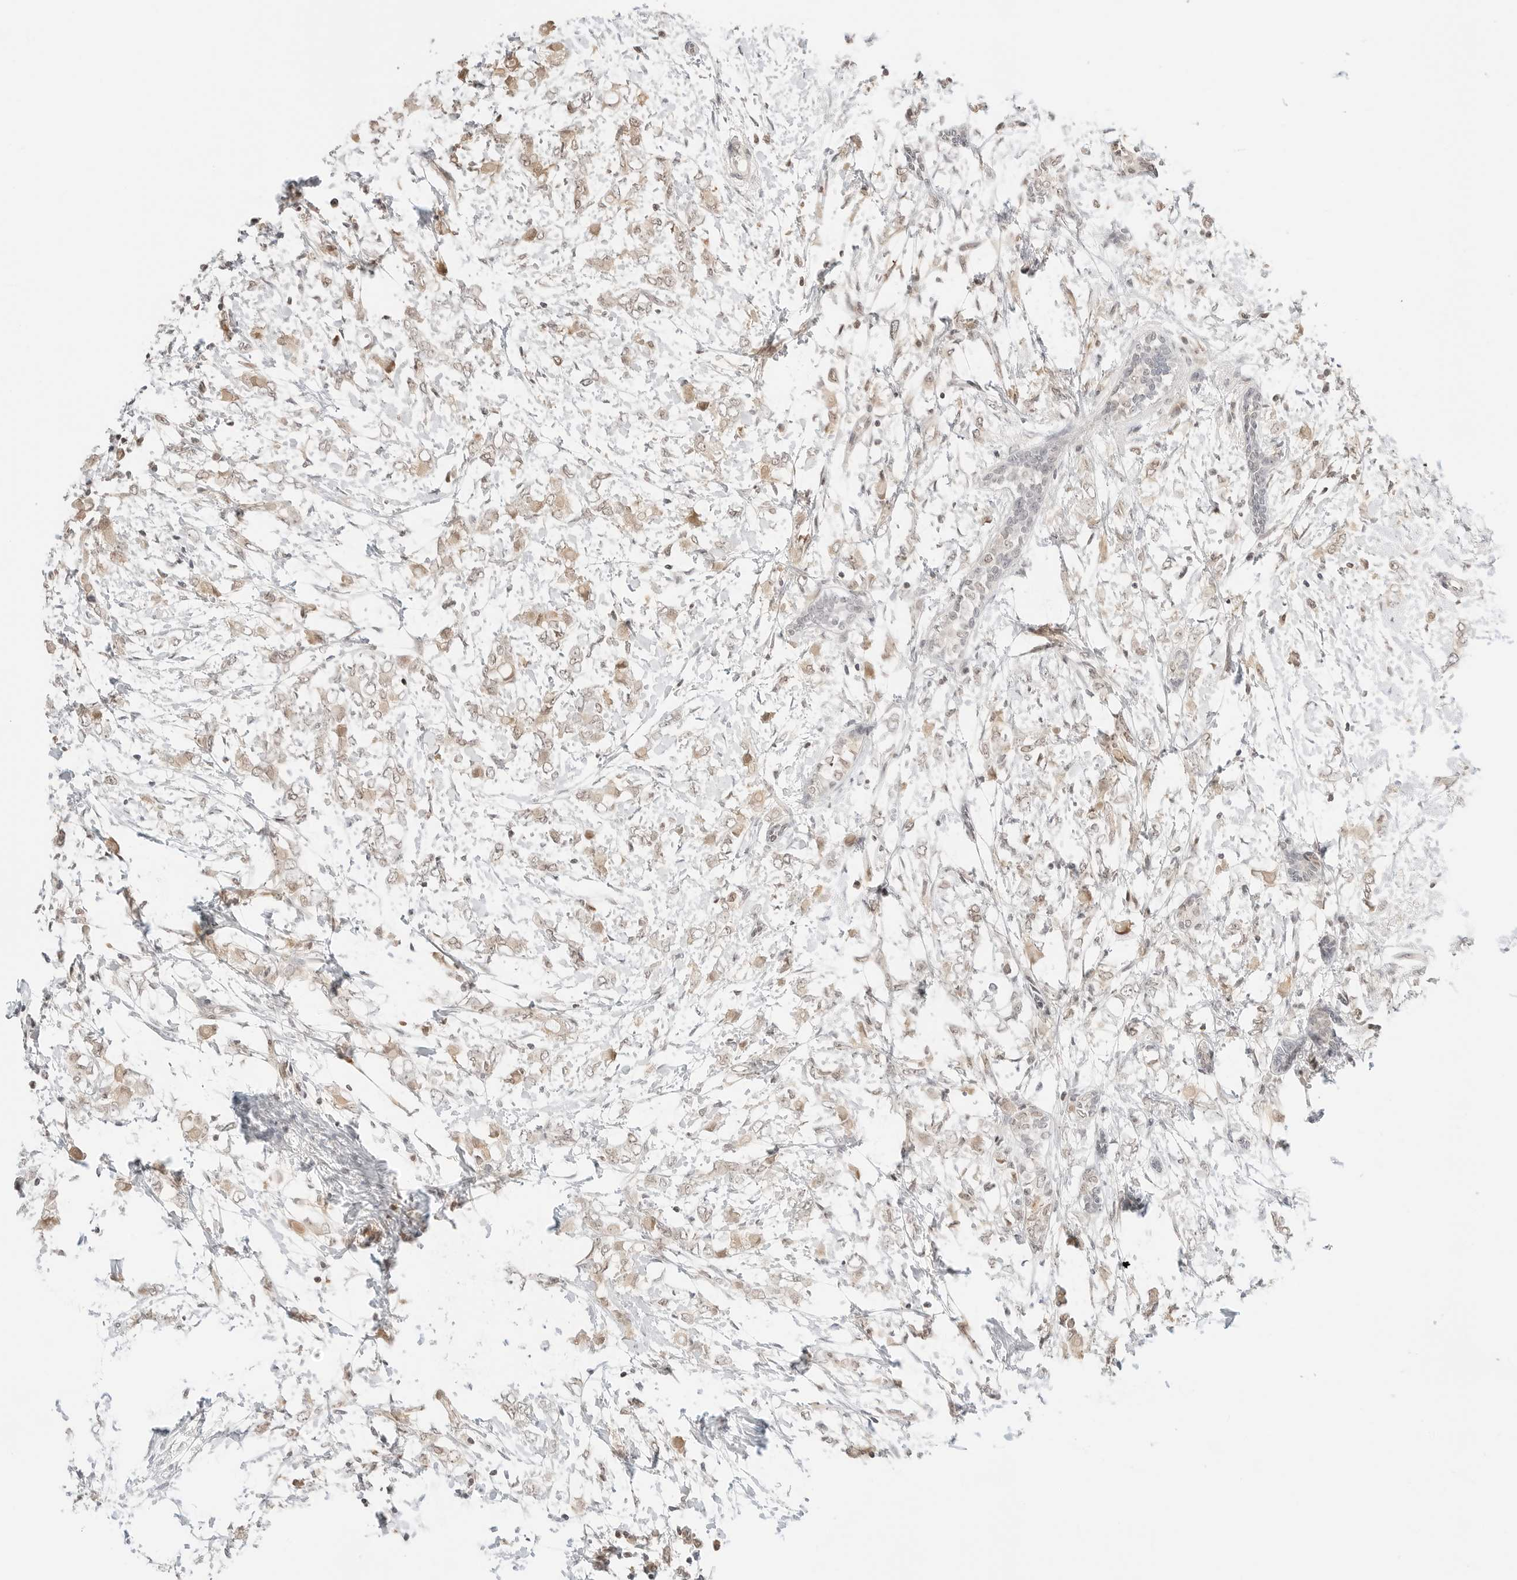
{"staining": {"intensity": "moderate", "quantity": ">75%", "location": "cytoplasmic/membranous"}, "tissue": "breast cancer", "cell_type": "Tumor cells", "image_type": "cancer", "snomed": [{"axis": "morphology", "description": "Normal tissue, NOS"}, {"axis": "morphology", "description": "Lobular carcinoma"}, {"axis": "topography", "description": "Breast"}], "caption": "High-magnification brightfield microscopy of breast lobular carcinoma stained with DAB (brown) and counterstained with hematoxylin (blue). tumor cells exhibit moderate cytoplasmic/membranous staining is identified in approximately>75% of cells. The staining was performed using DAB (3,3'-diaminobenzidine) to visualize the protein expression in brown, while the nuclei were stained in blue with hematoxylin (Magnification: 20x).", "gene": "RPS6KL1", "patient": {"sex": "female", "age": 47}}